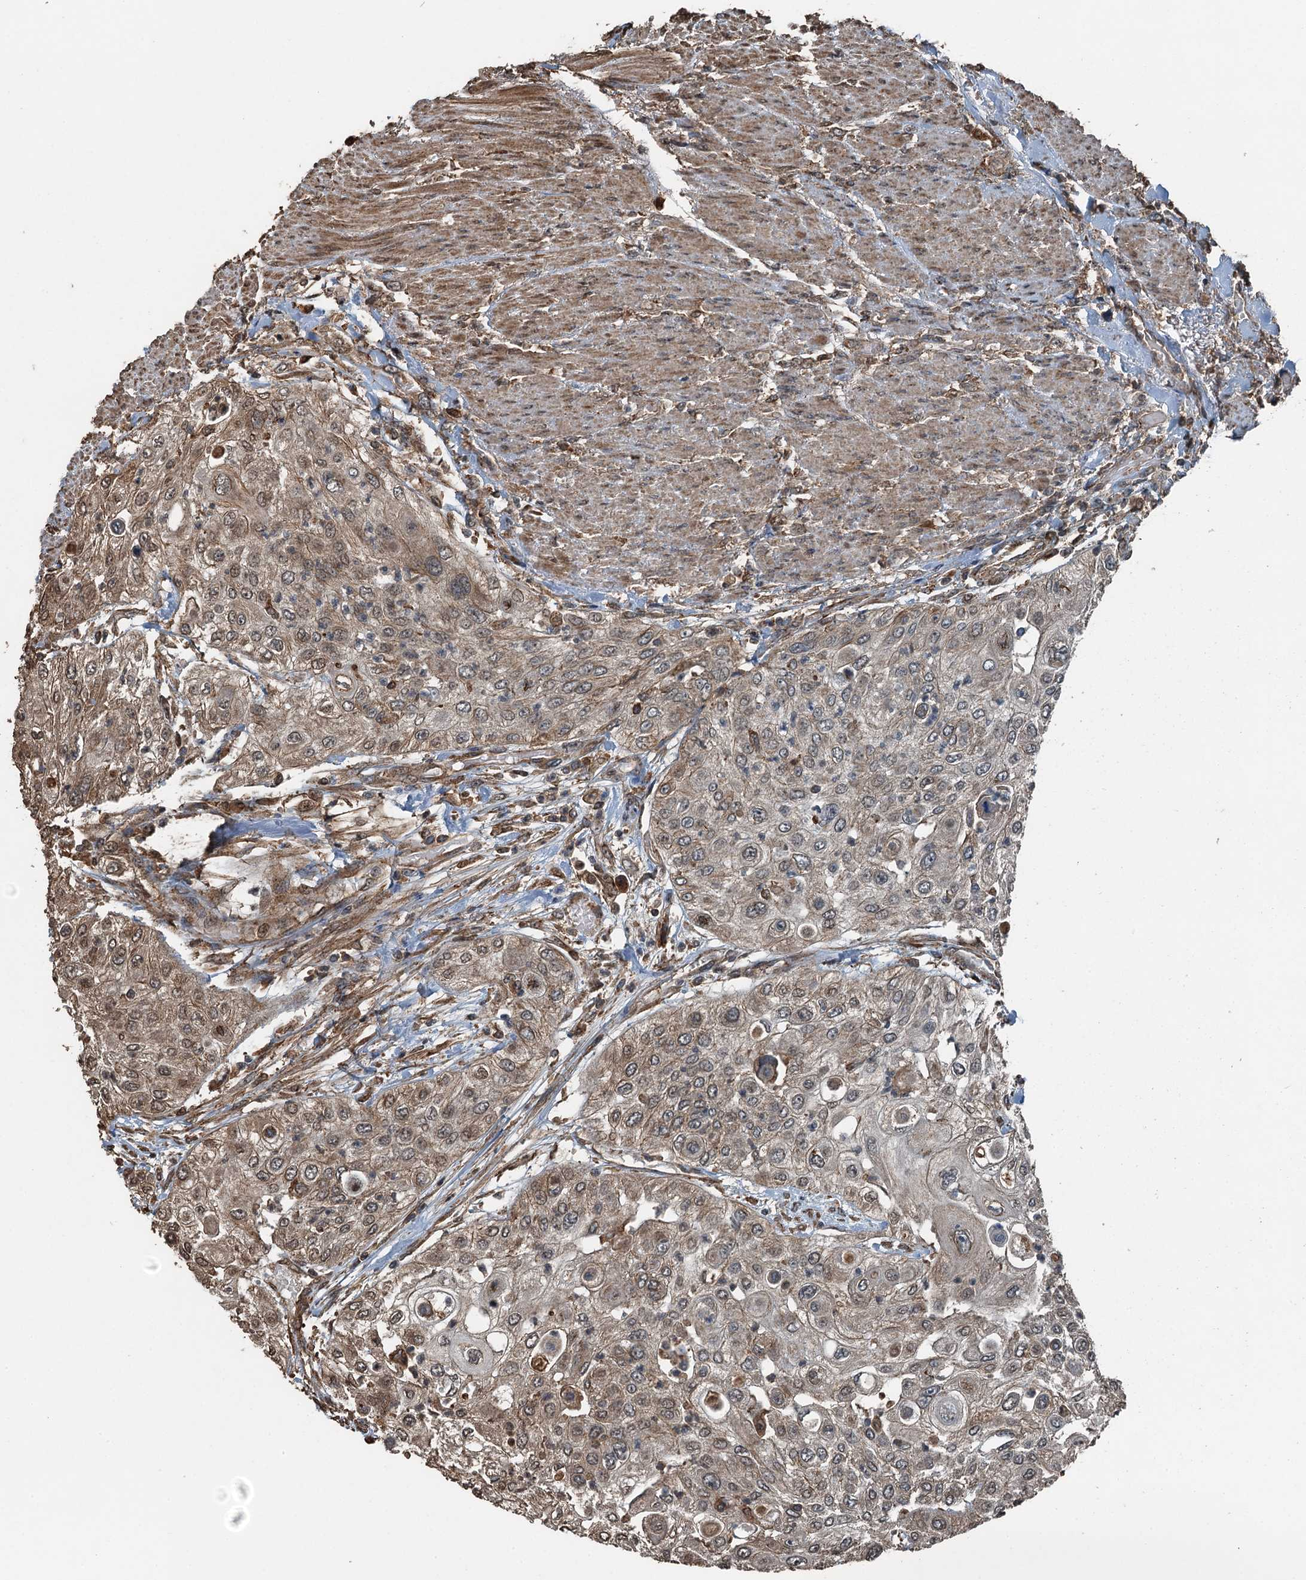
{"staining": {"intensity": "weak", "quantity": "25%-75%", "location": "cytoplasmic/membranous,nuclear"}, "tissue": "urothelial cancer", "cell_type": "Tumor cells", "image_type": "cancer", "snomed": [{"axis": "morphology", "description": "Urothelial carcinoma, High grade"}, {"axis": "topography", "description": "Urinary bladder"}], "caption": "Immunohistochemistry micrograph of neoplastic tissue: human urothelial cancer stained using immunohistochemistry reveals low levels of weak protein expression localized specifically in the cytoplasmic/membranous and nuclear of tumor cells, appearing as a cytoplasmic/membranous and nuclear brown color.", "gene": "TCTN1", "patient": {"sex": "female", "age": 79}}